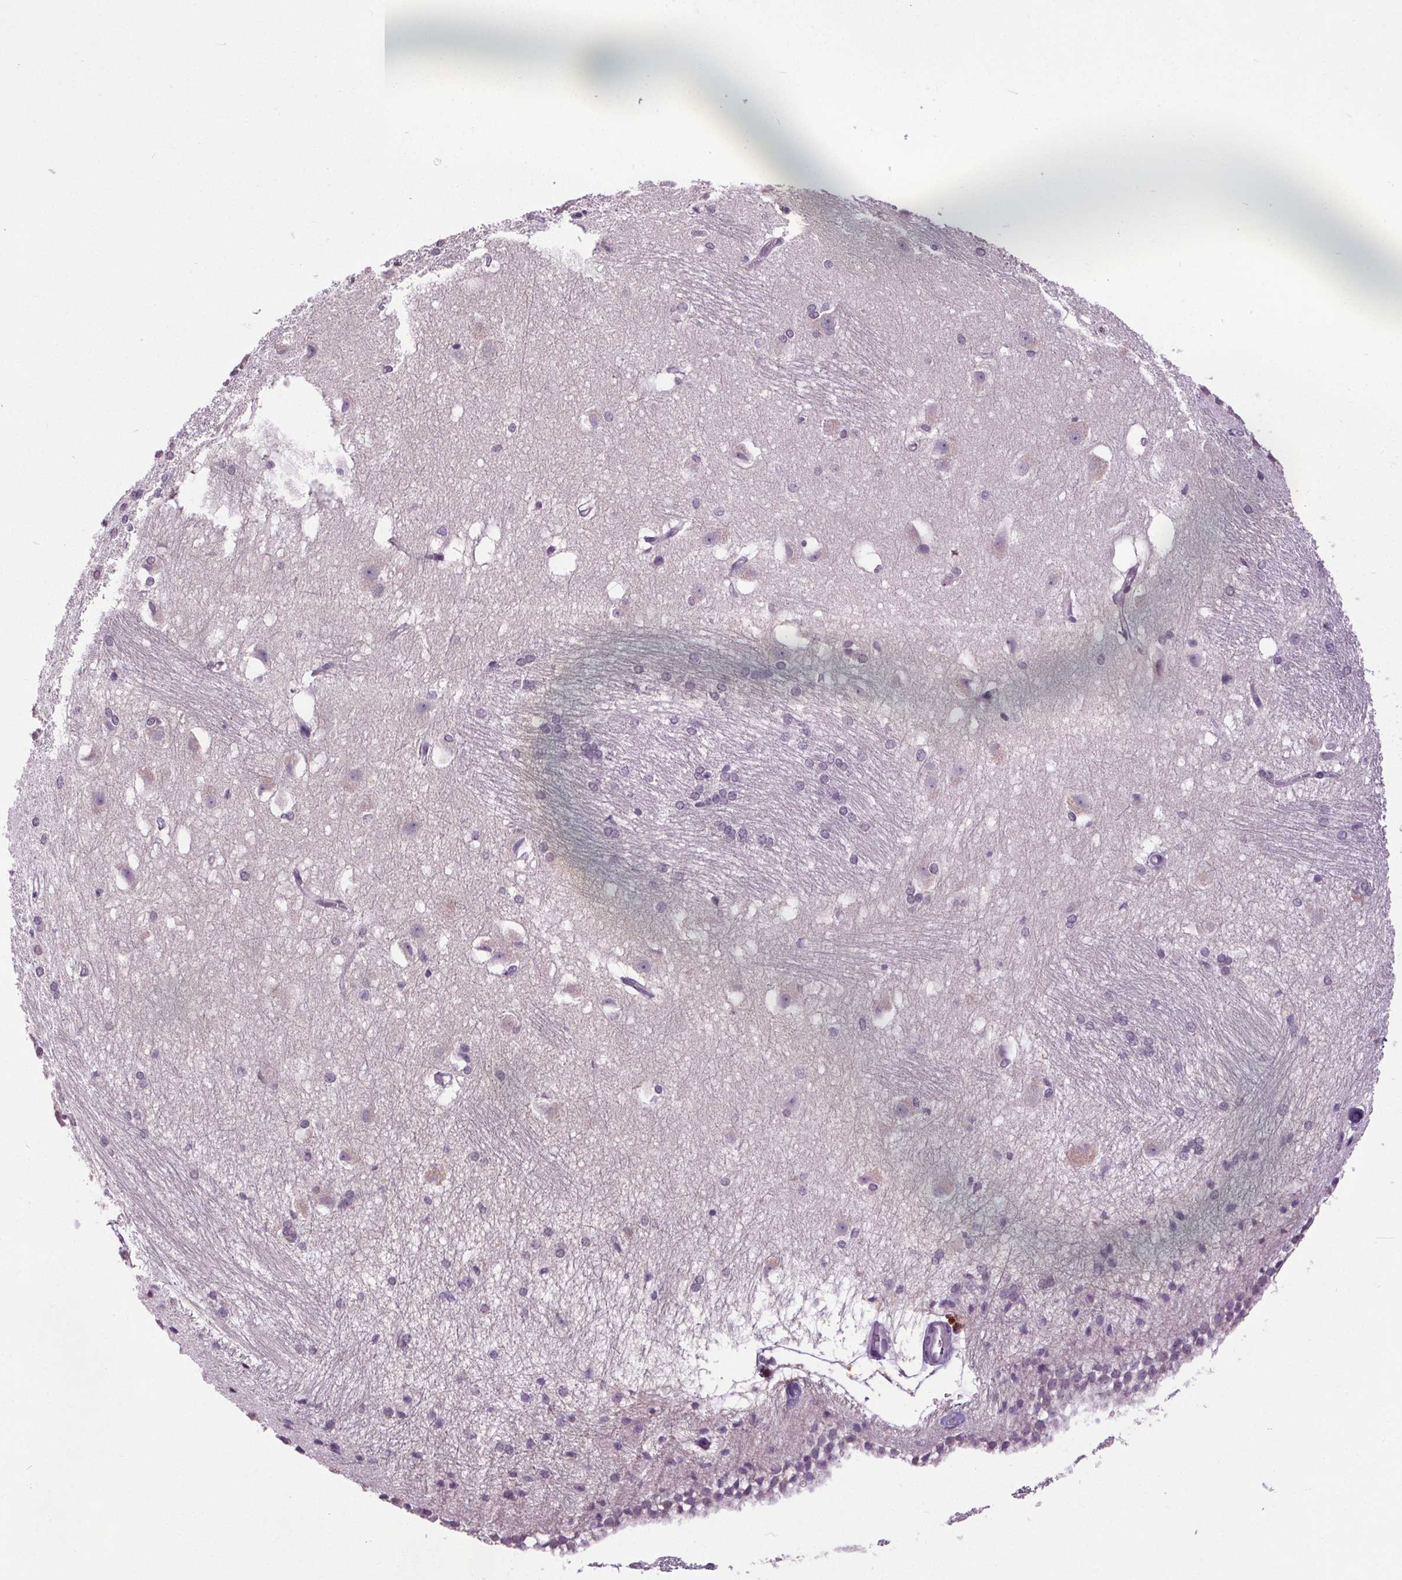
{"staining": {"intensity": "negative", "quantity": "none", "location": "none"}, "tissue": "hippocampus", "cell_type": "Glial cells", "image_type": "normal", "snomed": [{"axis": "morphology", "description": "Normal tissue, NOS"}, {"axis": "topography", "description": "Cerebral cortex"}, {"axis": "topography", "description": "Hippocampus"}], "caption": "Glial cells are negative for protein expression in benign human hippocampus. (Immunohistochemistry (ihc), brightfield microscopy, high magnification).", "gene": "SLC2A9", "patient": {"sex": "female", "age": 19}}